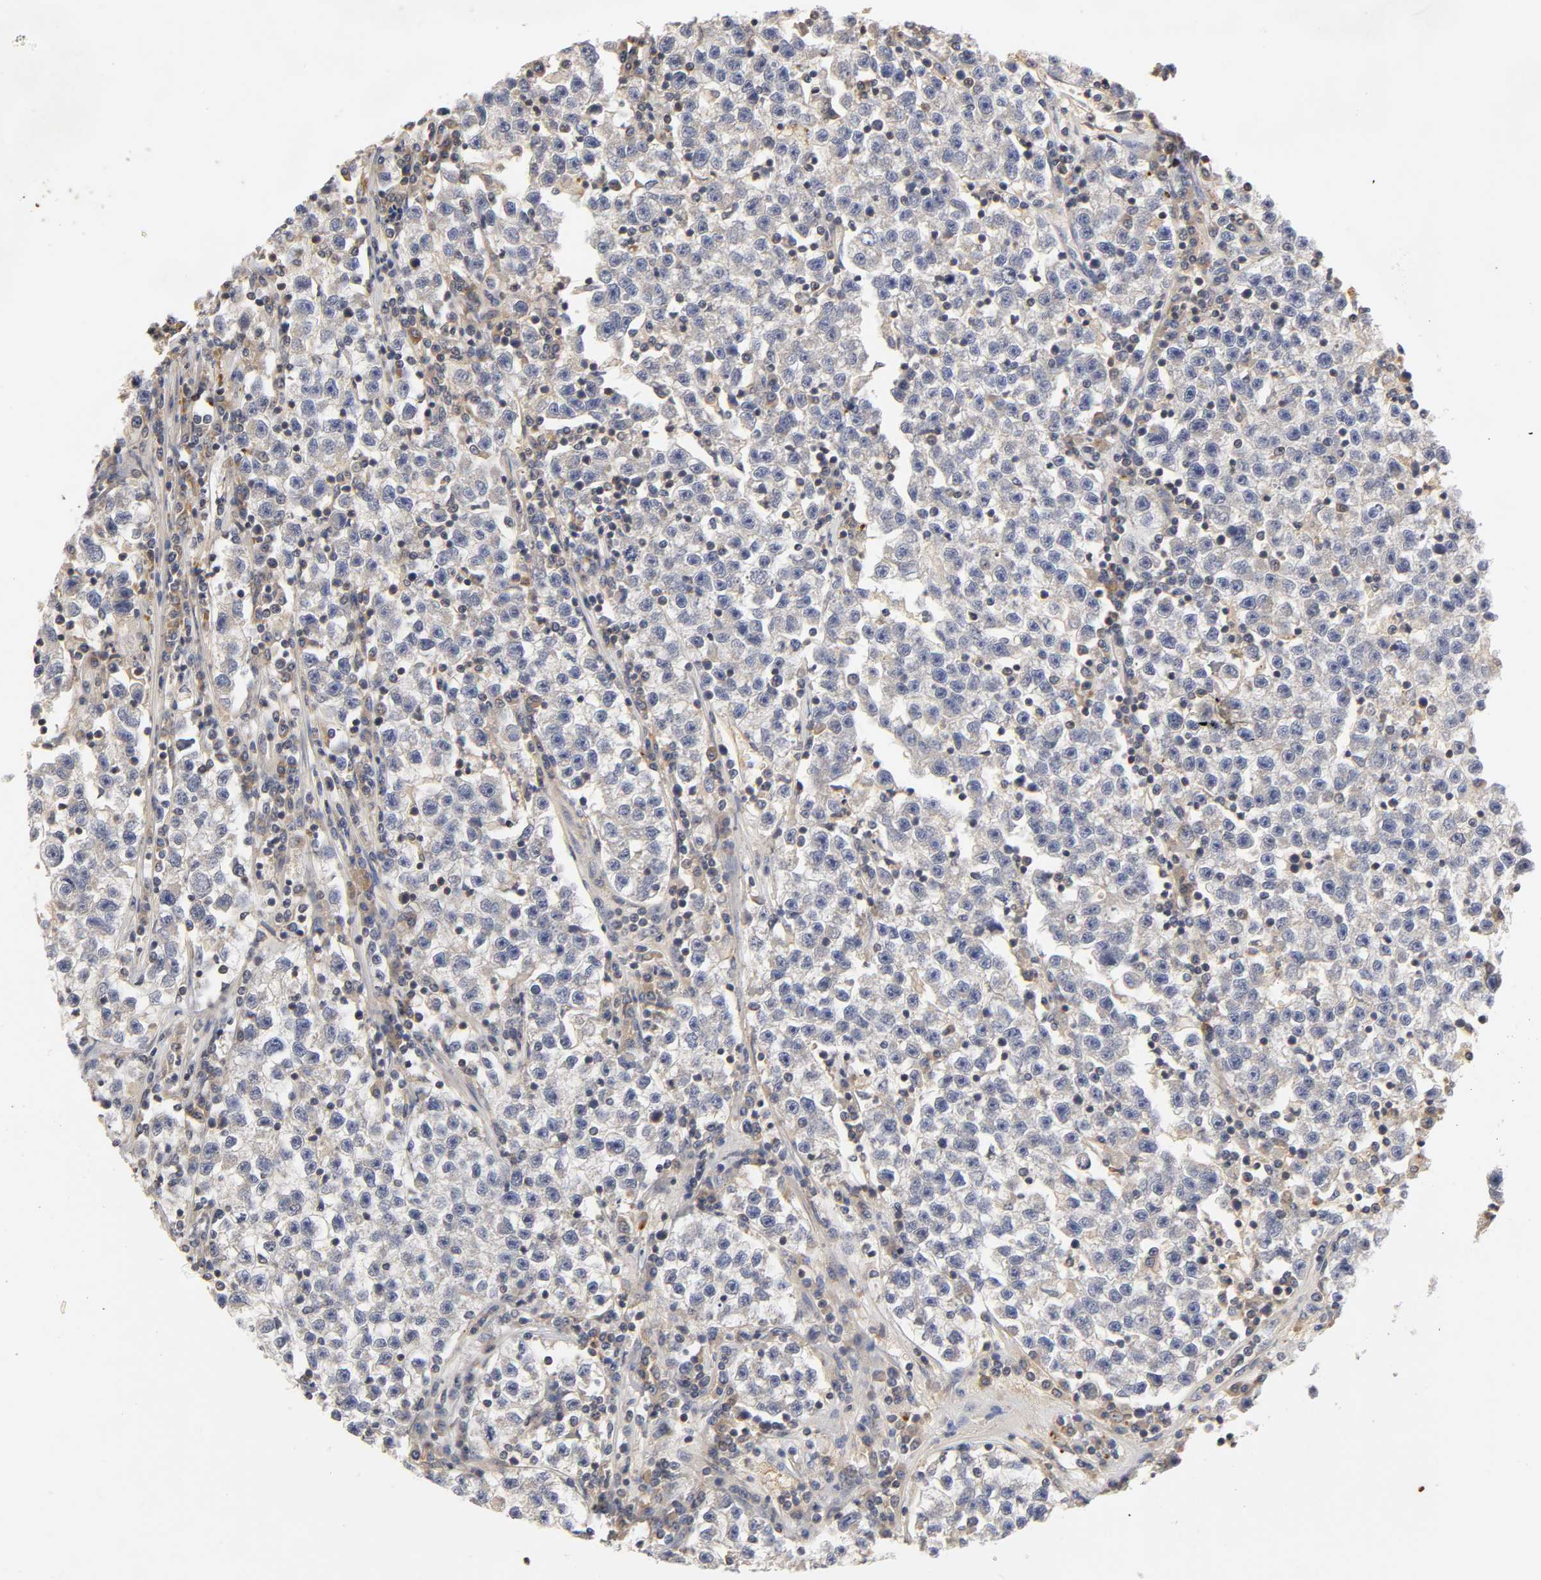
{"staining": {"intensity": "negative", "quantity": "none", "location": "none"}, "tissue": "testis cancer", "cell_type": "Tumor cells", "image_type": "cancer", "snomed": [{"axis": "morphology", "description": "Seminoma, NOS"}, {"axis": "topography", "description": "Testis"}], "caption": "Tumor cells are negative for brown protein staining in testis cancer (seminoma).", "gene": "RHOA", "patient": {"sex": "male", "age": 22}}